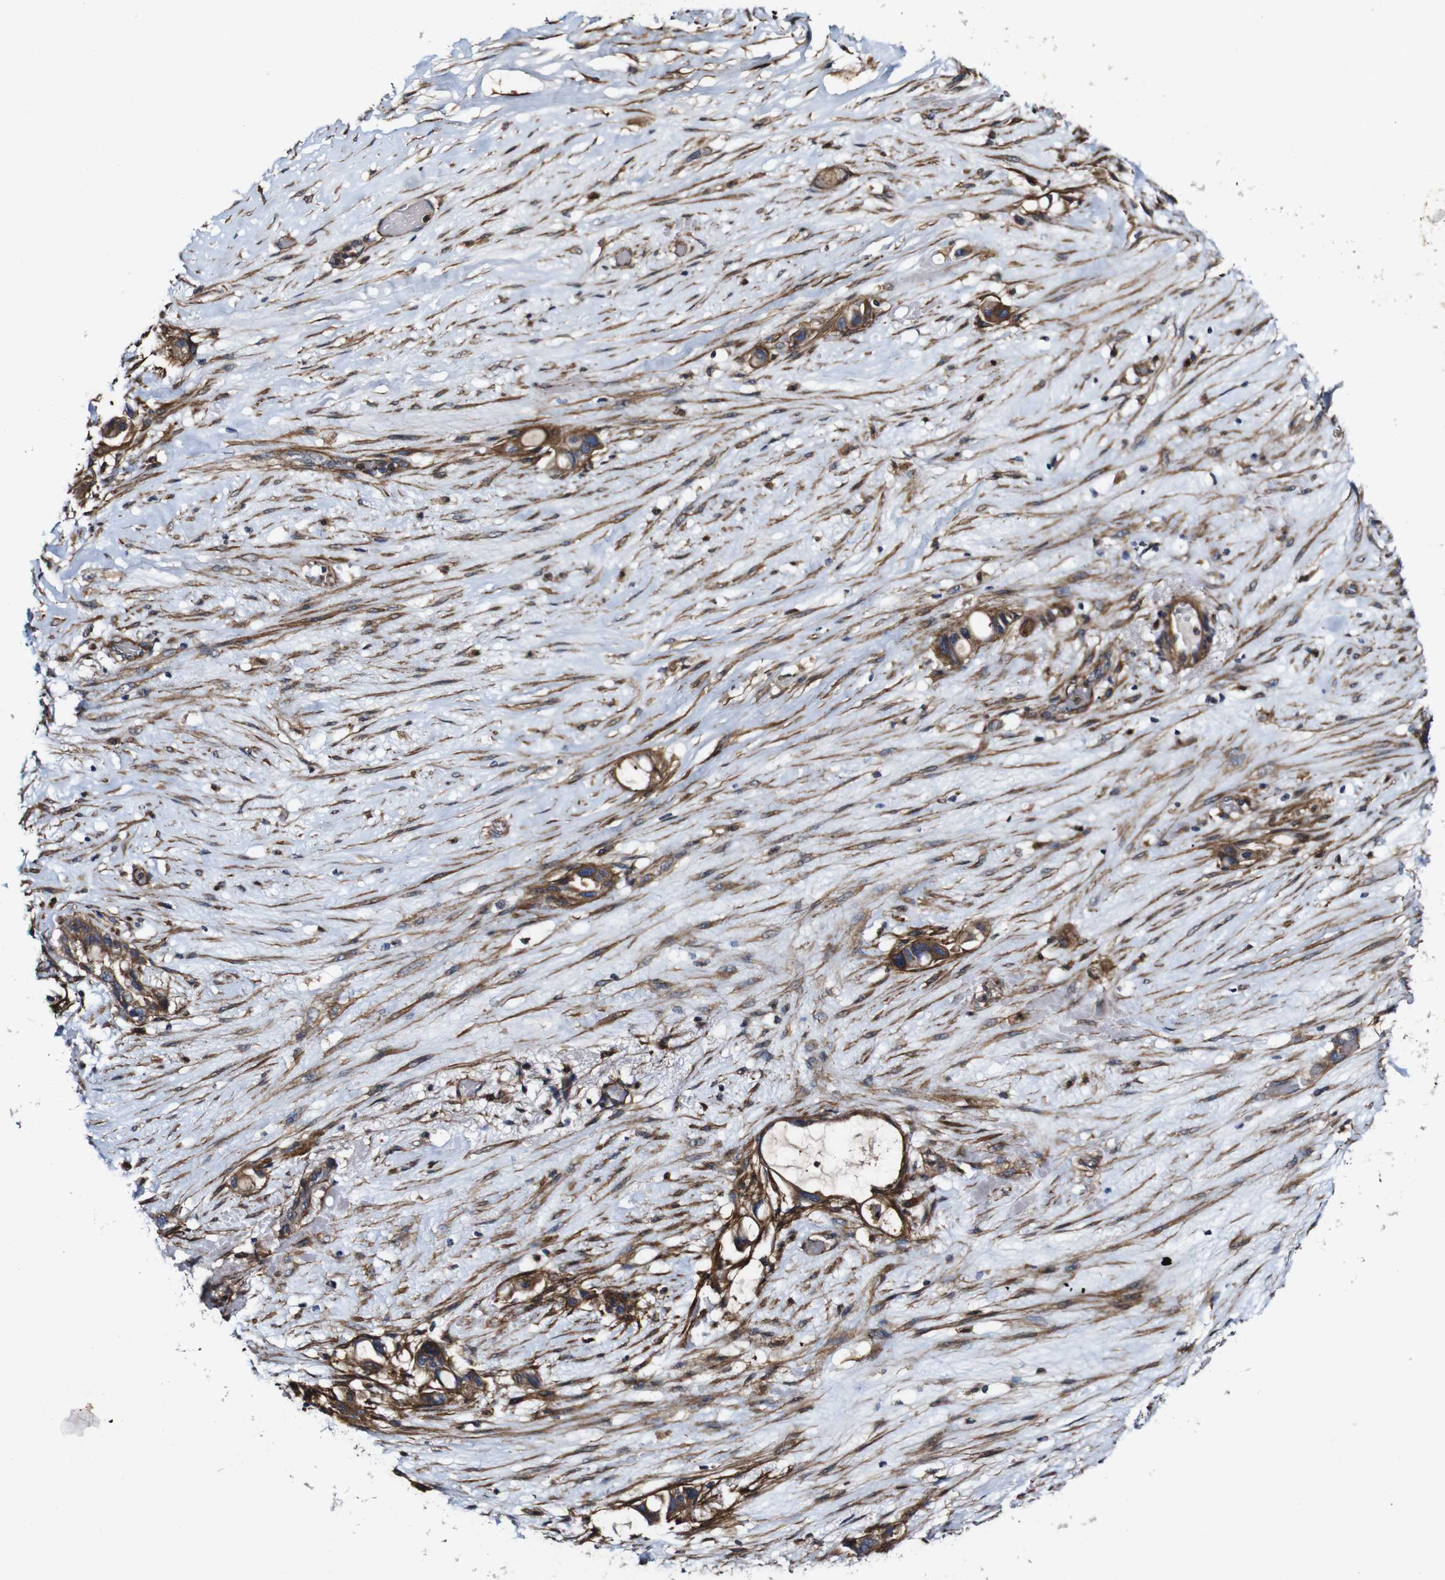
{"staining": {"intensity": "moderate", "quantity": ">75%", "location": "cytoplasmic/membranous"}, "tissue": "liver cancer", "cell_type": "Tumor cells", "image_type": "cancer", "snomed": [{"axis": "morphology", "description": "Cholangiocarcinoma"}, {"axis": "topography", "description": "Liver"}], "caption": "Human cholangiocarcinoma (liver) stained for a protein (brown) demonstrates moderate cytoplasmic/membranous positive expression in about >75% of tumor cells.", "gene": "GSDME", "patient": {"sex": "female", "age": 65}}